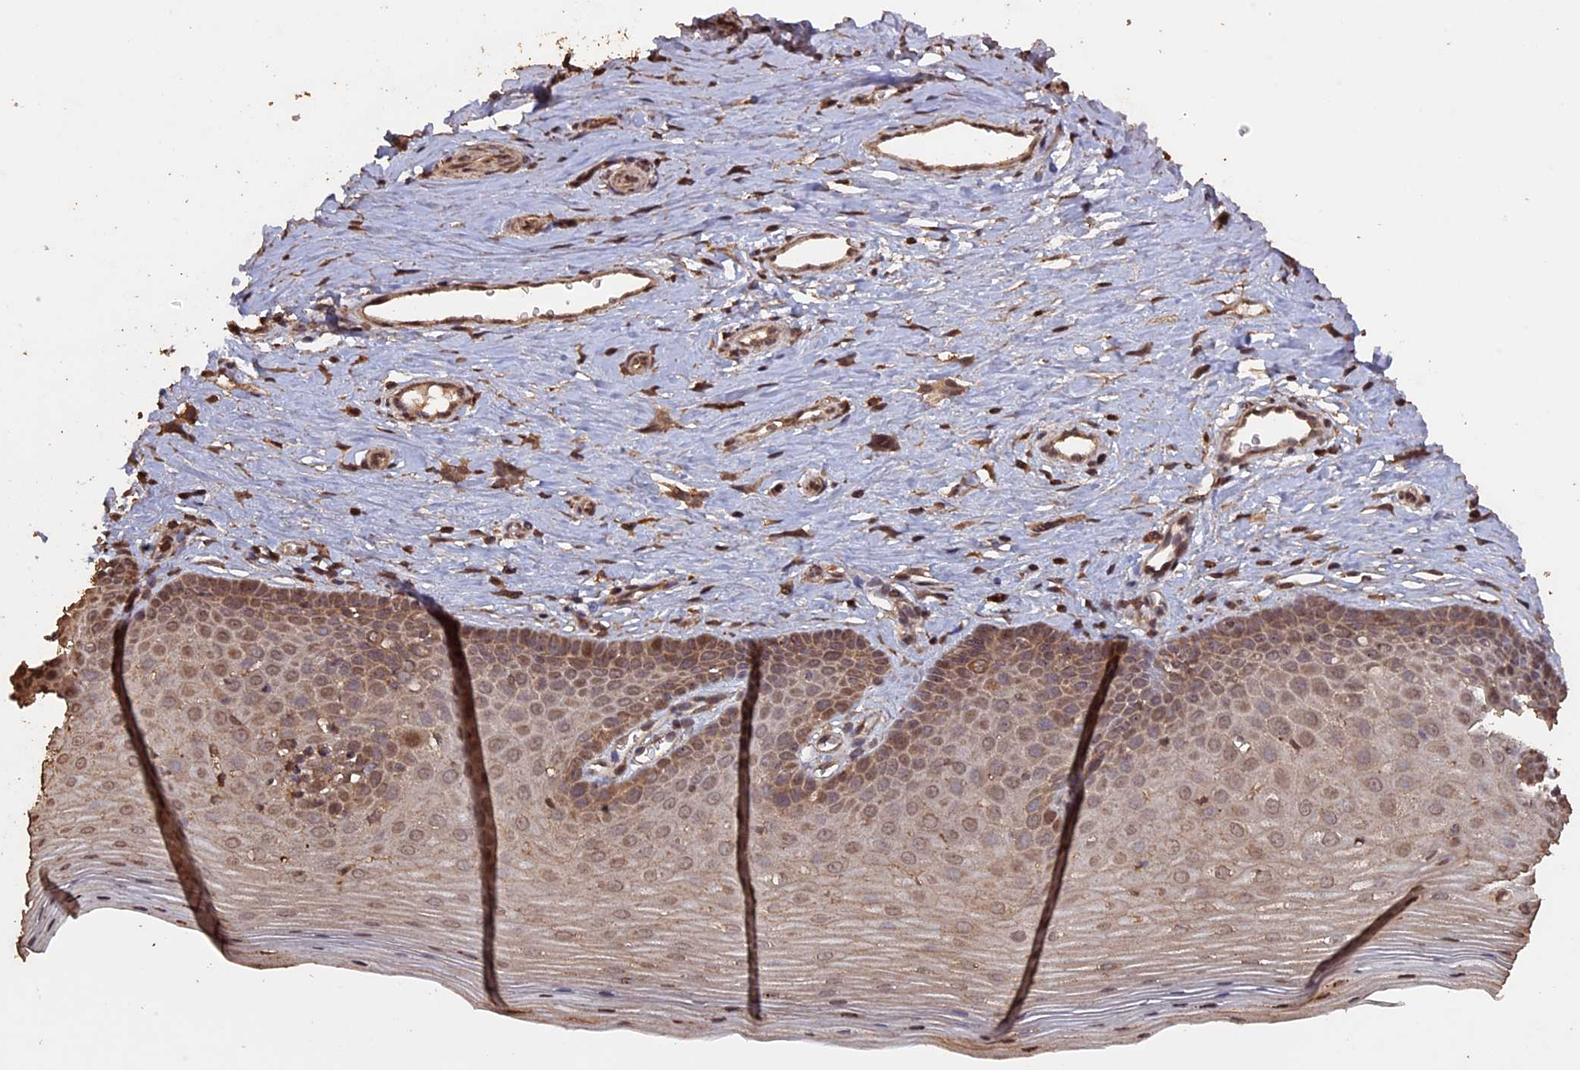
{"staining": {"intensity": "weak", "quantity": "25%-75%", "location": "cytoplasmic/membranous,nuclear"}, "tissue": "cervix", "cell_type": "Glandular cells", "image_type": "normal", "snomed": [{"axis": "morphology", "description": "Normal tissue, NOS"}, {"axis": "topography", "description": "Cervix"}], "caption": "Benign cervix displays weak cytoplasmic/membranous,nuclear expression in approximately 25%-75% of glandular cells The staining was performed using DAB to visualize the protein expression in brown, while the nuclei were stained in blue with hematoxylin (Magnification: 20x)..", "gene": "HUNK", "patient": {"sex": "female", "age": 36}}